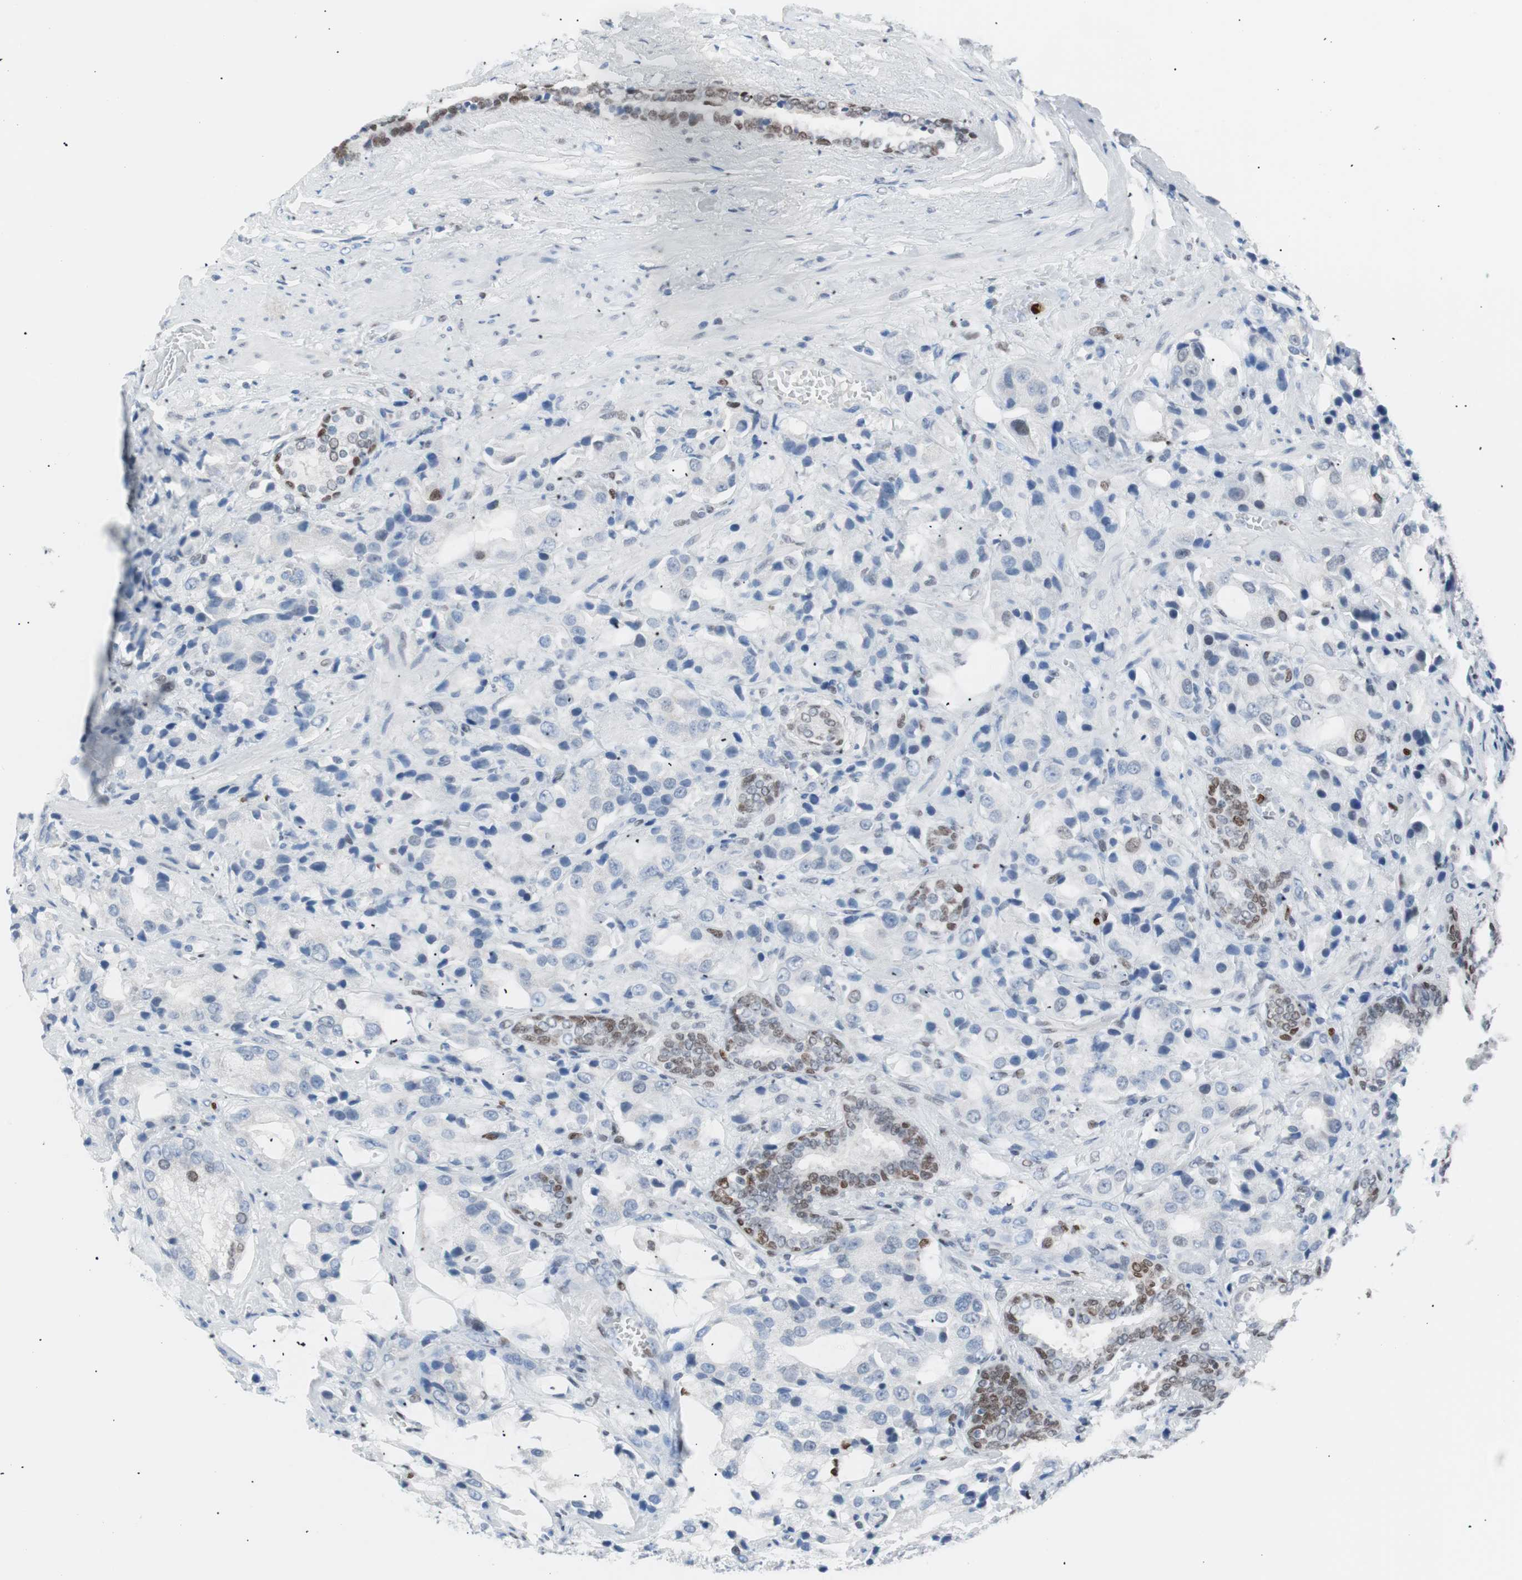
{"staining": {"intensity": "weak", "quantity": "<25%", "location": "nuclear"}, "tissue": "prostate cancer", "cell_type": "Tumor cells", "image_type": "cancer", "snomed": [{"axis": "morphology", "description": "Adenocarcinoma, High grade"}, {"axis": "topography", "description": "Prostate"}], "caption": "DAB (3,3'-diaminobenzidine) immunohistochemical staining of prostate cancer demonstrates no significant positivity in tumor cells.", "gene": "CEBPB", "patient": {"sex": "male", "age": 70}}